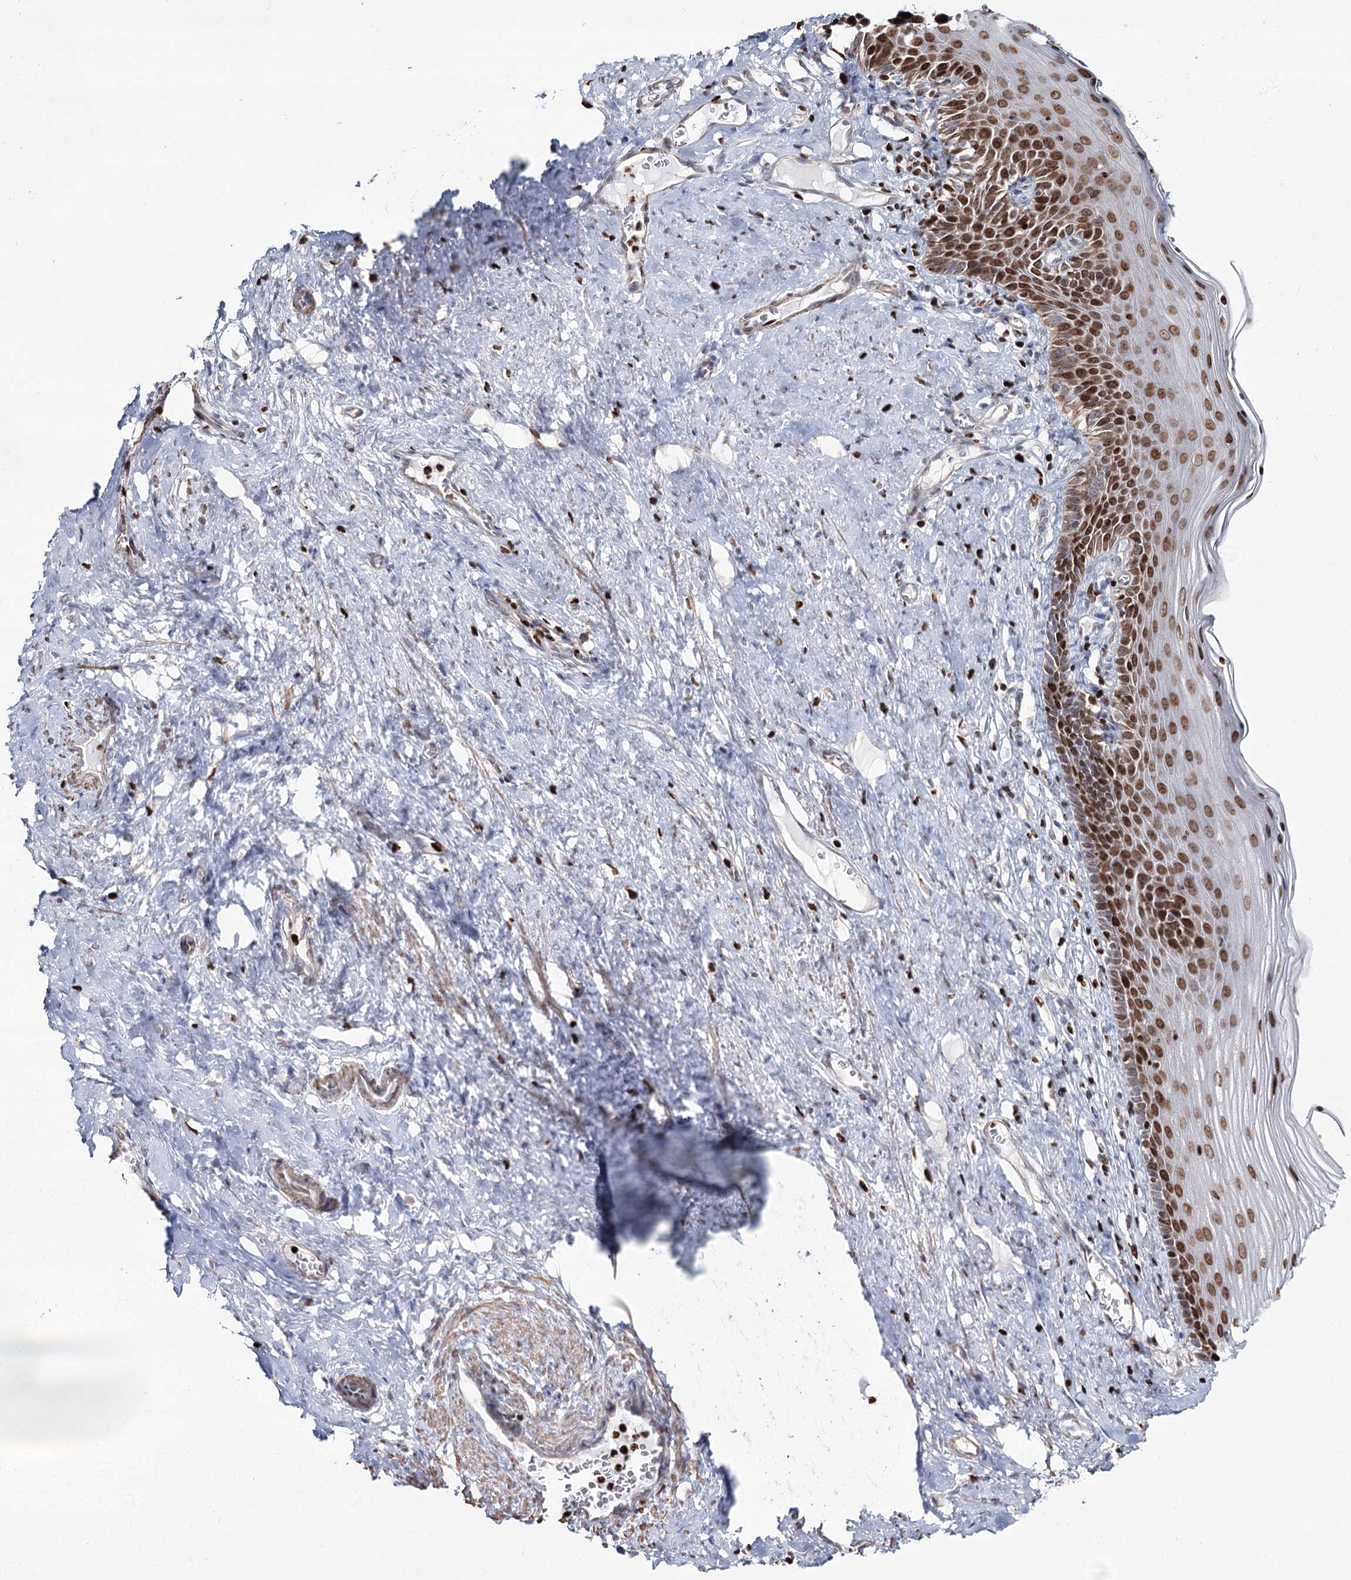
{"staining": {"intensity": "weak", "quantity": "25%-75%", "location": "cytoplasmic/membranous,nuclear"}, "tissue": "cervix", "cell_type": "Glandular cells", "image_type": "normal", "snomed": [{"axis": "morphology", "description": "Normal tissue, NOS"}, {"axis": "topography", "description": "Cervix"}], "caption": "Protein staining reveals weak cytoplasmic/membranous,nuclear positivity in approximately 25%-75% of glandular cells in normal cervix.", "gene": "PDHX", "patient": {"sex": "female", "age": 42}}